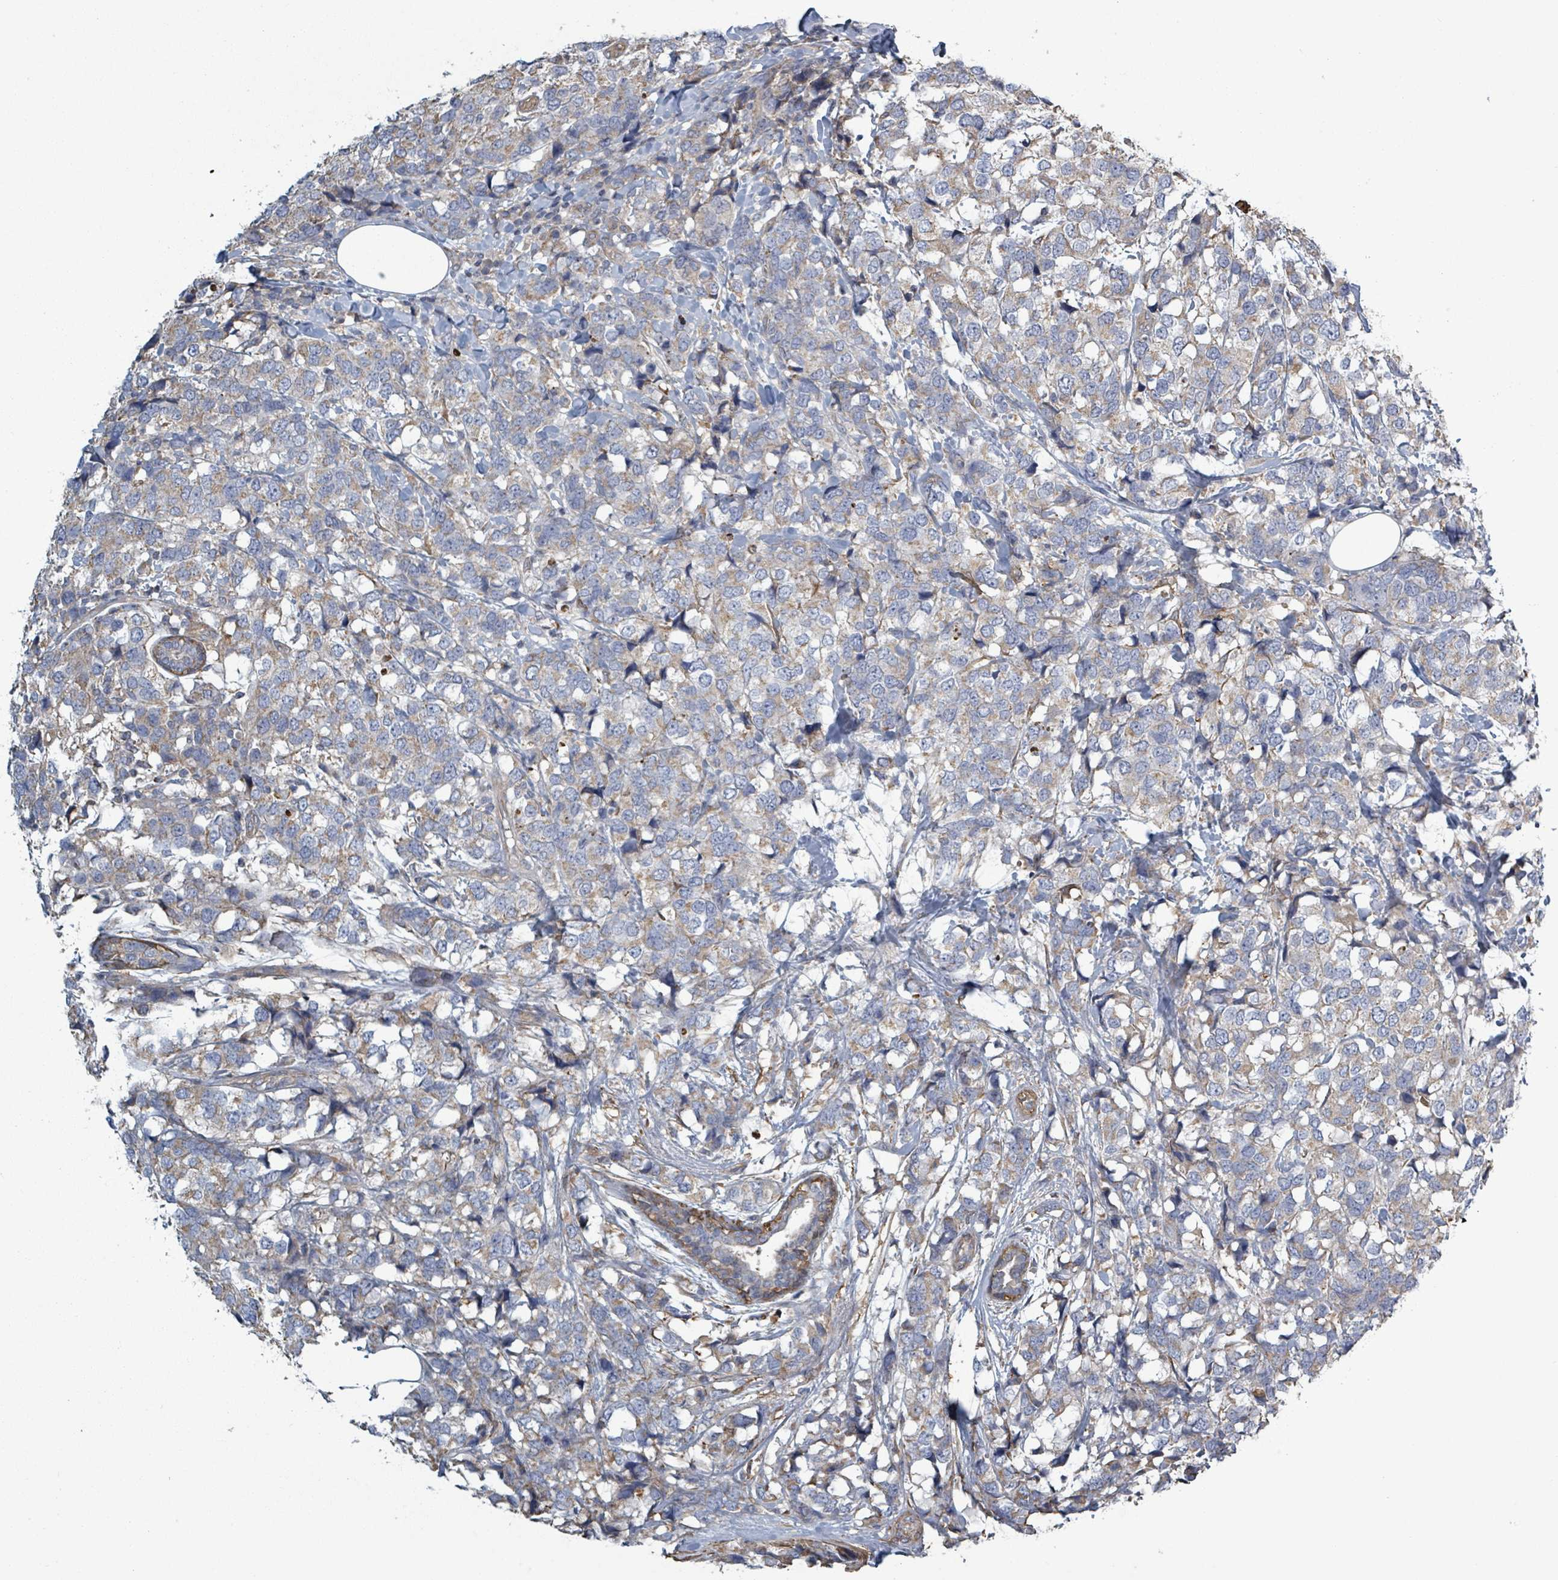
{"staining": {"intensity": "weak", "quantity": "25%-75%", "location": "cytoplasmic/membranous"}, "tissue": "breast cancer", "cell_type": "Tumor cells", "image_type": "cancer", "snomed": [{"axis": "morphology", "description": "Lobular carcinoma"}, {"axis": "topography", "description": "Breast"}], "caption": "Weak cytoplasmic/membranous expression for a protein is seen in approximately 25%-75% of tumor cells of lobular carcinoma (breast) using immunohistochemistry.", "gene": "ADCK1", "patient": {"sex": "female", "age": 59}}